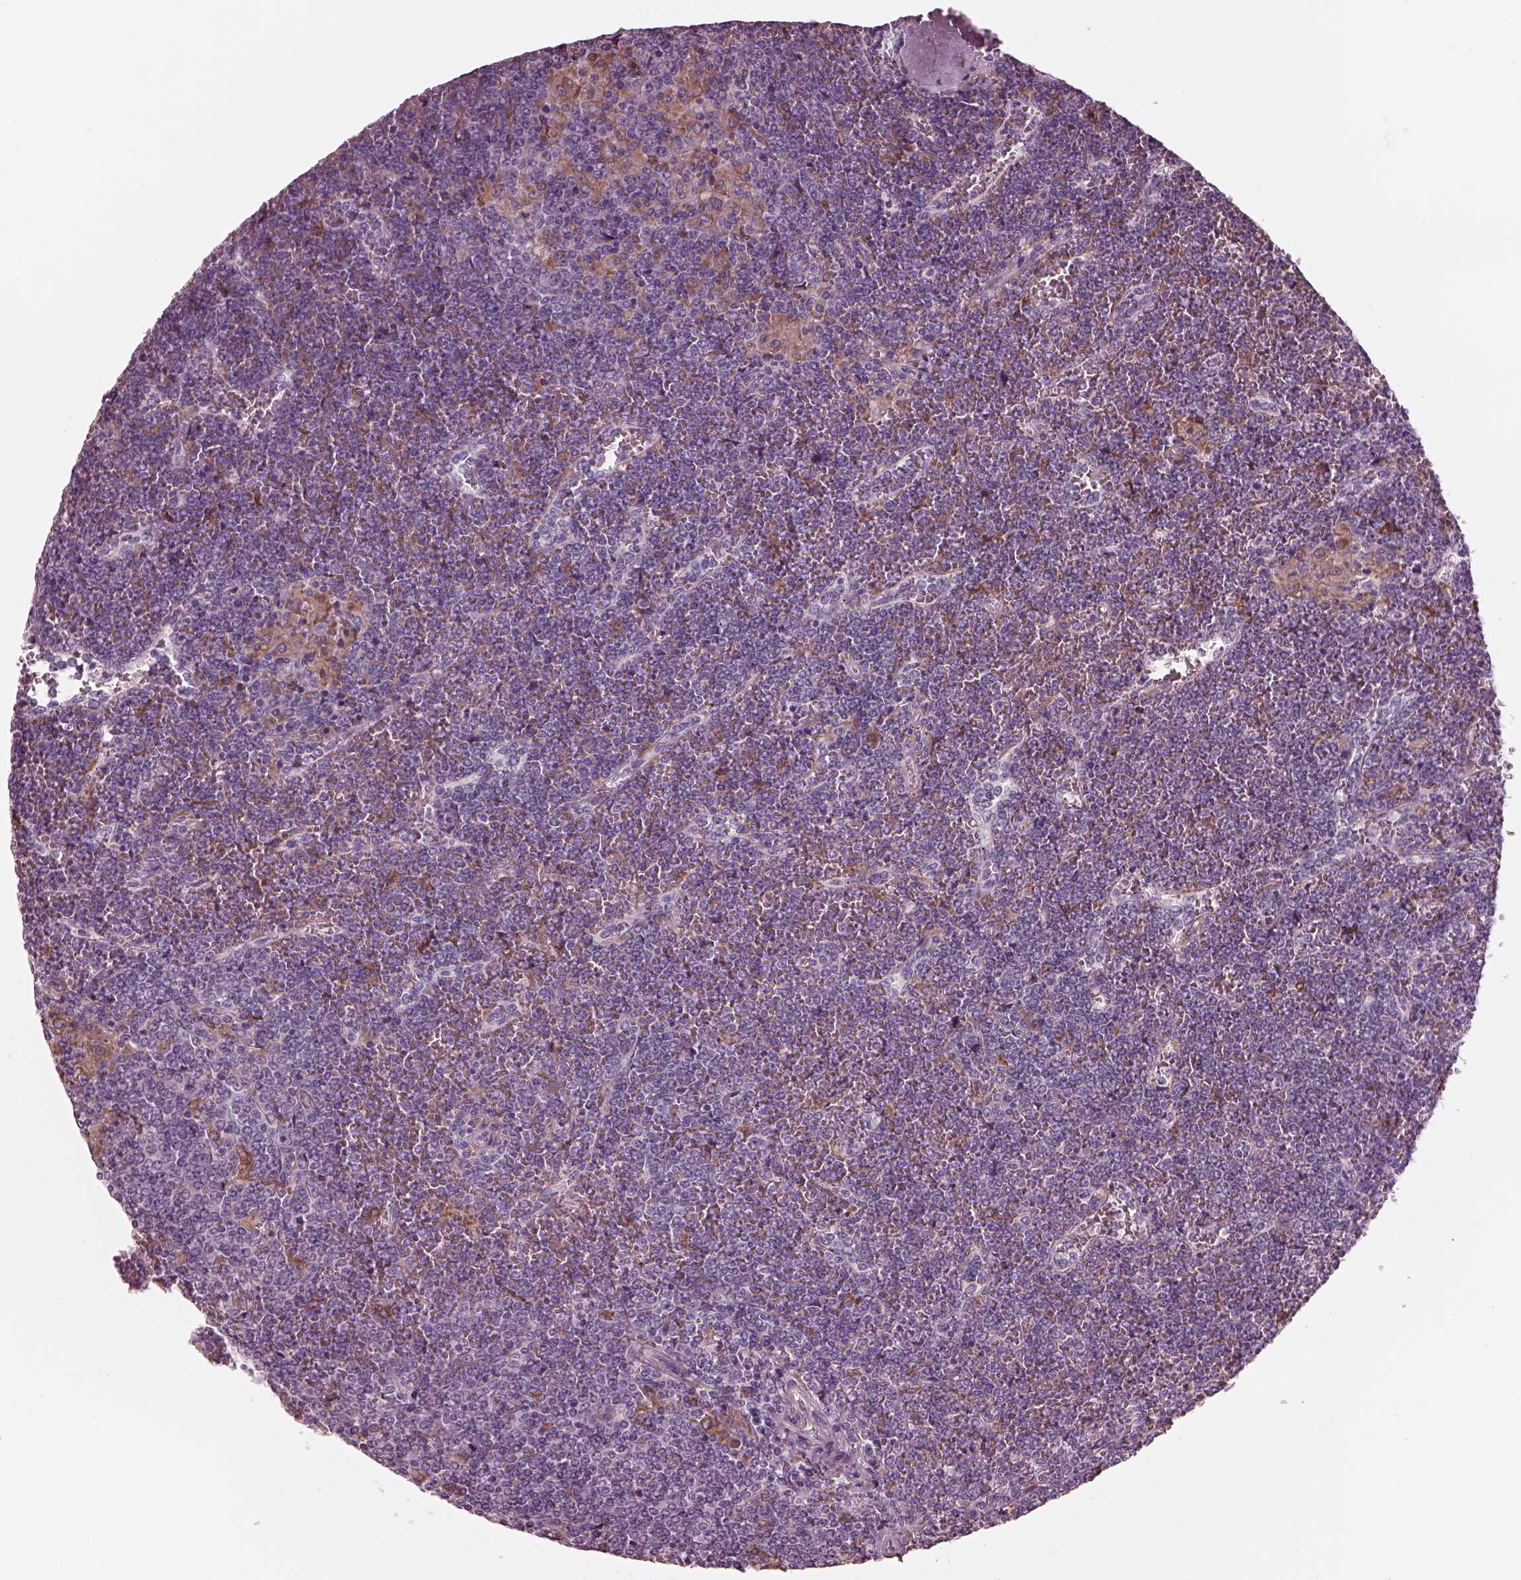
{"staining": {"intensity": "negative", "quantity": "none", "location": "none"}, "tissue": "lymphoma", "cell_type": "Tumor cells", "image_type": "cancer", "snomed": [{"axis": "morphology", "description": "Malignant lymphoma, non-Hodgkin's type, Low grade"}, {"axis": "topography", "description": "Spleen"}], "caption": "A photomicrograph of human malignant lymphoma, non-Hodgkin's type (low-grade) is negative for staining in tumor cells.", "gene": "CADM2", "patient": {"sex": "female", "age": 19}}